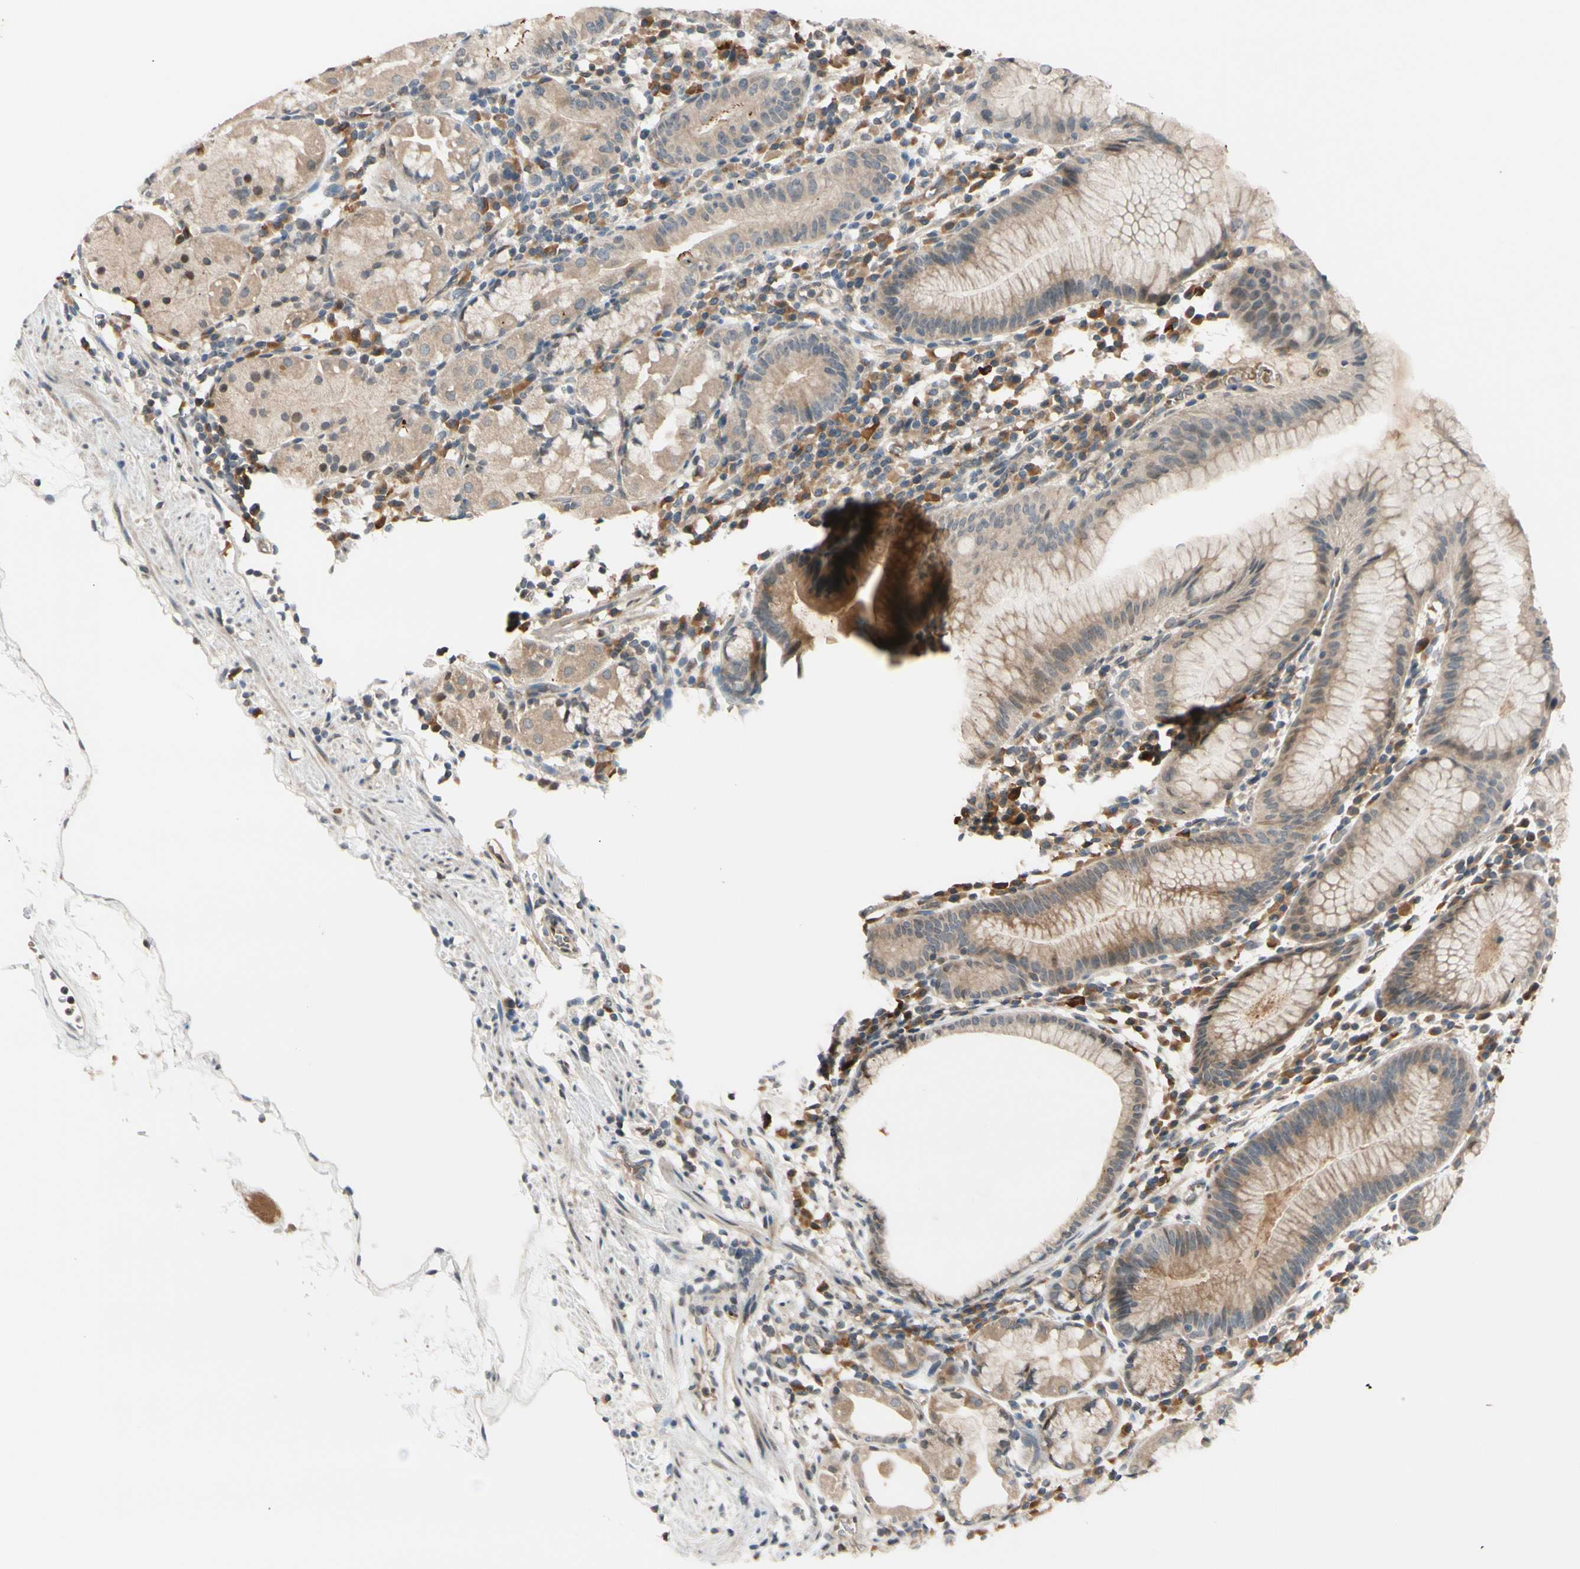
{"staining": {"intensity": "weak", "quantity": ">75%", "location": "cytoplasmic/membranous"}, "tissue": "stomach", "cell_type": "Glandular cells", "image_type": "normal", "snomed": [{"axis": "morphology", "description": "Normal tissue, NOS"}, {"axis": "topography", "description": "Stomach"}, {"axis": "topography", "description": "Stomach, lower"}], "caption": "Glandular cells reveal low levels of weak cytoplasmic/membranous staining in about >75% of cells in unremarkable stomach.", "gene": "FGF10", "patient": {"sex": "female", "age": 75}}